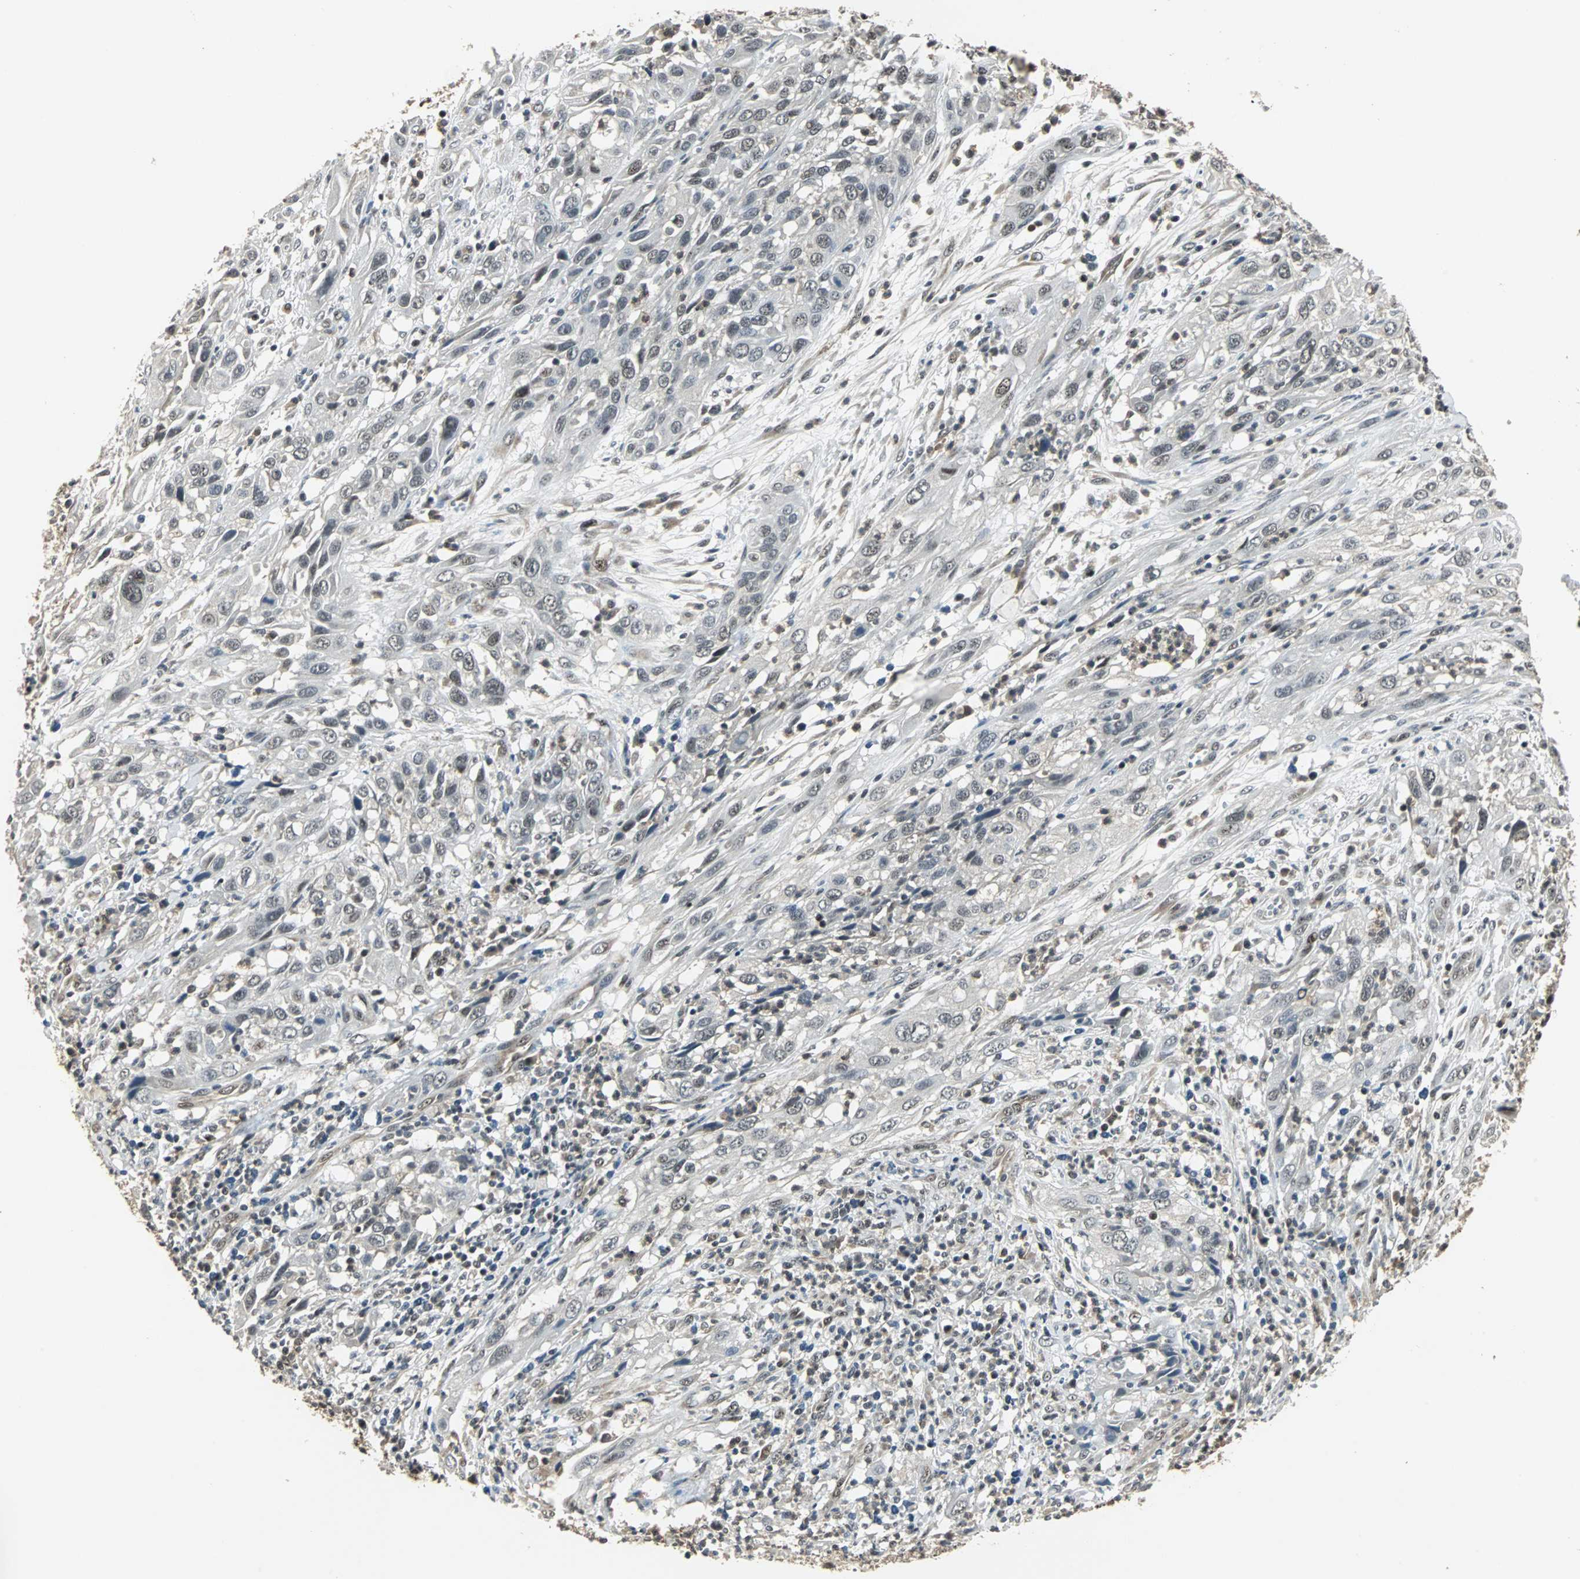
{"staining": {"intensity": "weak", "quantity": "25%-75%", "location": "nuclear"}, "tissue": "cervical cancer", "cell_type": "Tumor cells", "image_type": "cancer", "snomed": [{"axis": "morphology", "description": "Squamous cell carcinoma, NOS"}, {"axis": "topography", "description": "Cervix"}], "caption": "Human squamous cell carcinoma (cervical) stained with a brown dye reveals weak nuclear positive staining in approximately 25%-75% of tumor cells.", "gene": "MED4", "patient": {"sex": "female", "age": 32}}